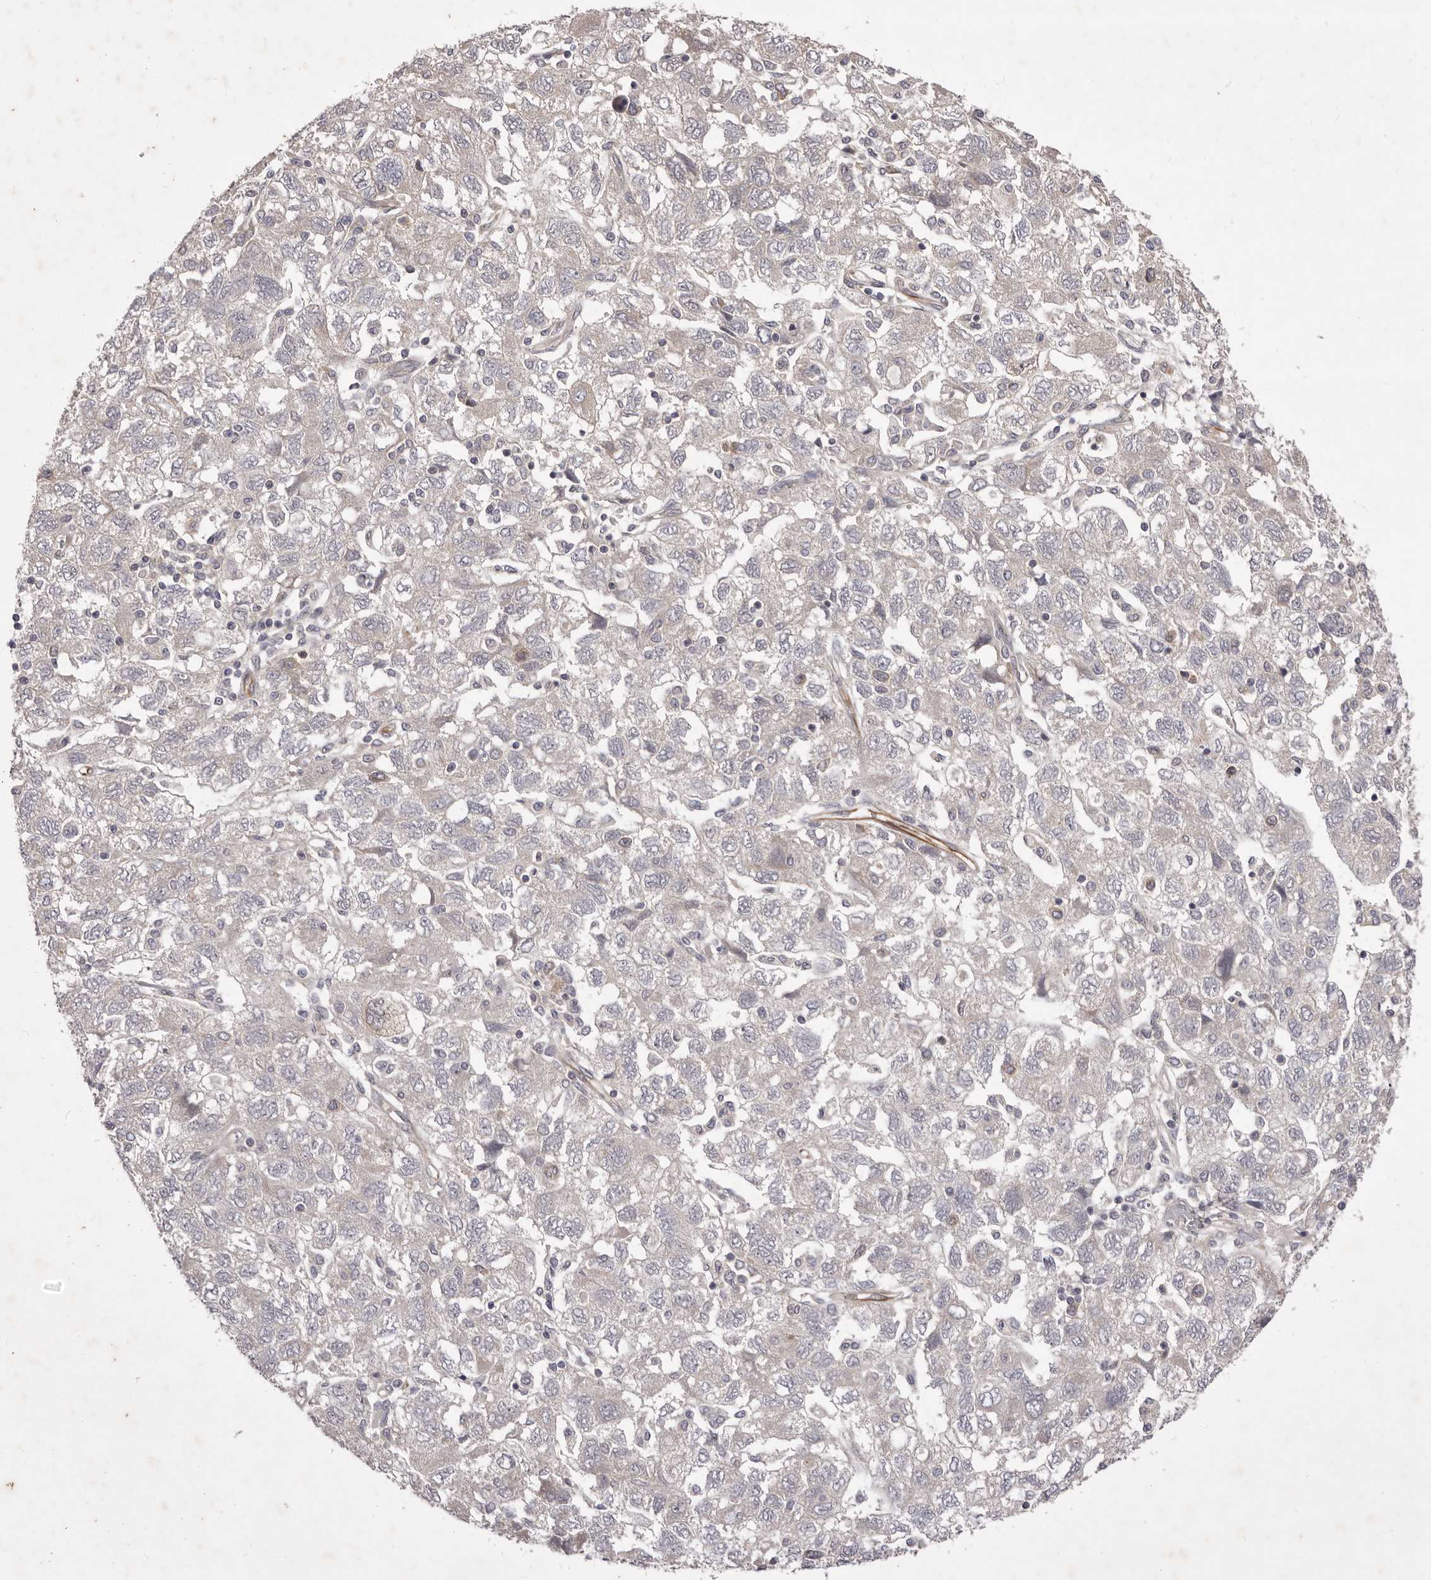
{"staining": {"intensity": "negative", "quantity": "none", "location": "none"}, "tissue": "ovarian cancer", "cell_type": "Tumor cells", "image_type": "cancer", "snomed": [{"axis": "morphology", "description": "Carcinoma, NOS"}, {"axis": "morphology", "description": "Cystadenocarcinoma, serous, NOS"}, {"axis": "topography", "description": "Ovary"}], "caption": "IHC micrograph of neoplastic tissue: ovarian cancer stained with DAB (3,3'-diaminobenzidine) reveals no significant protein staining in tumor cells.", "gene": "PNRC1", "patient": {"sex": "female", "age": 69}}